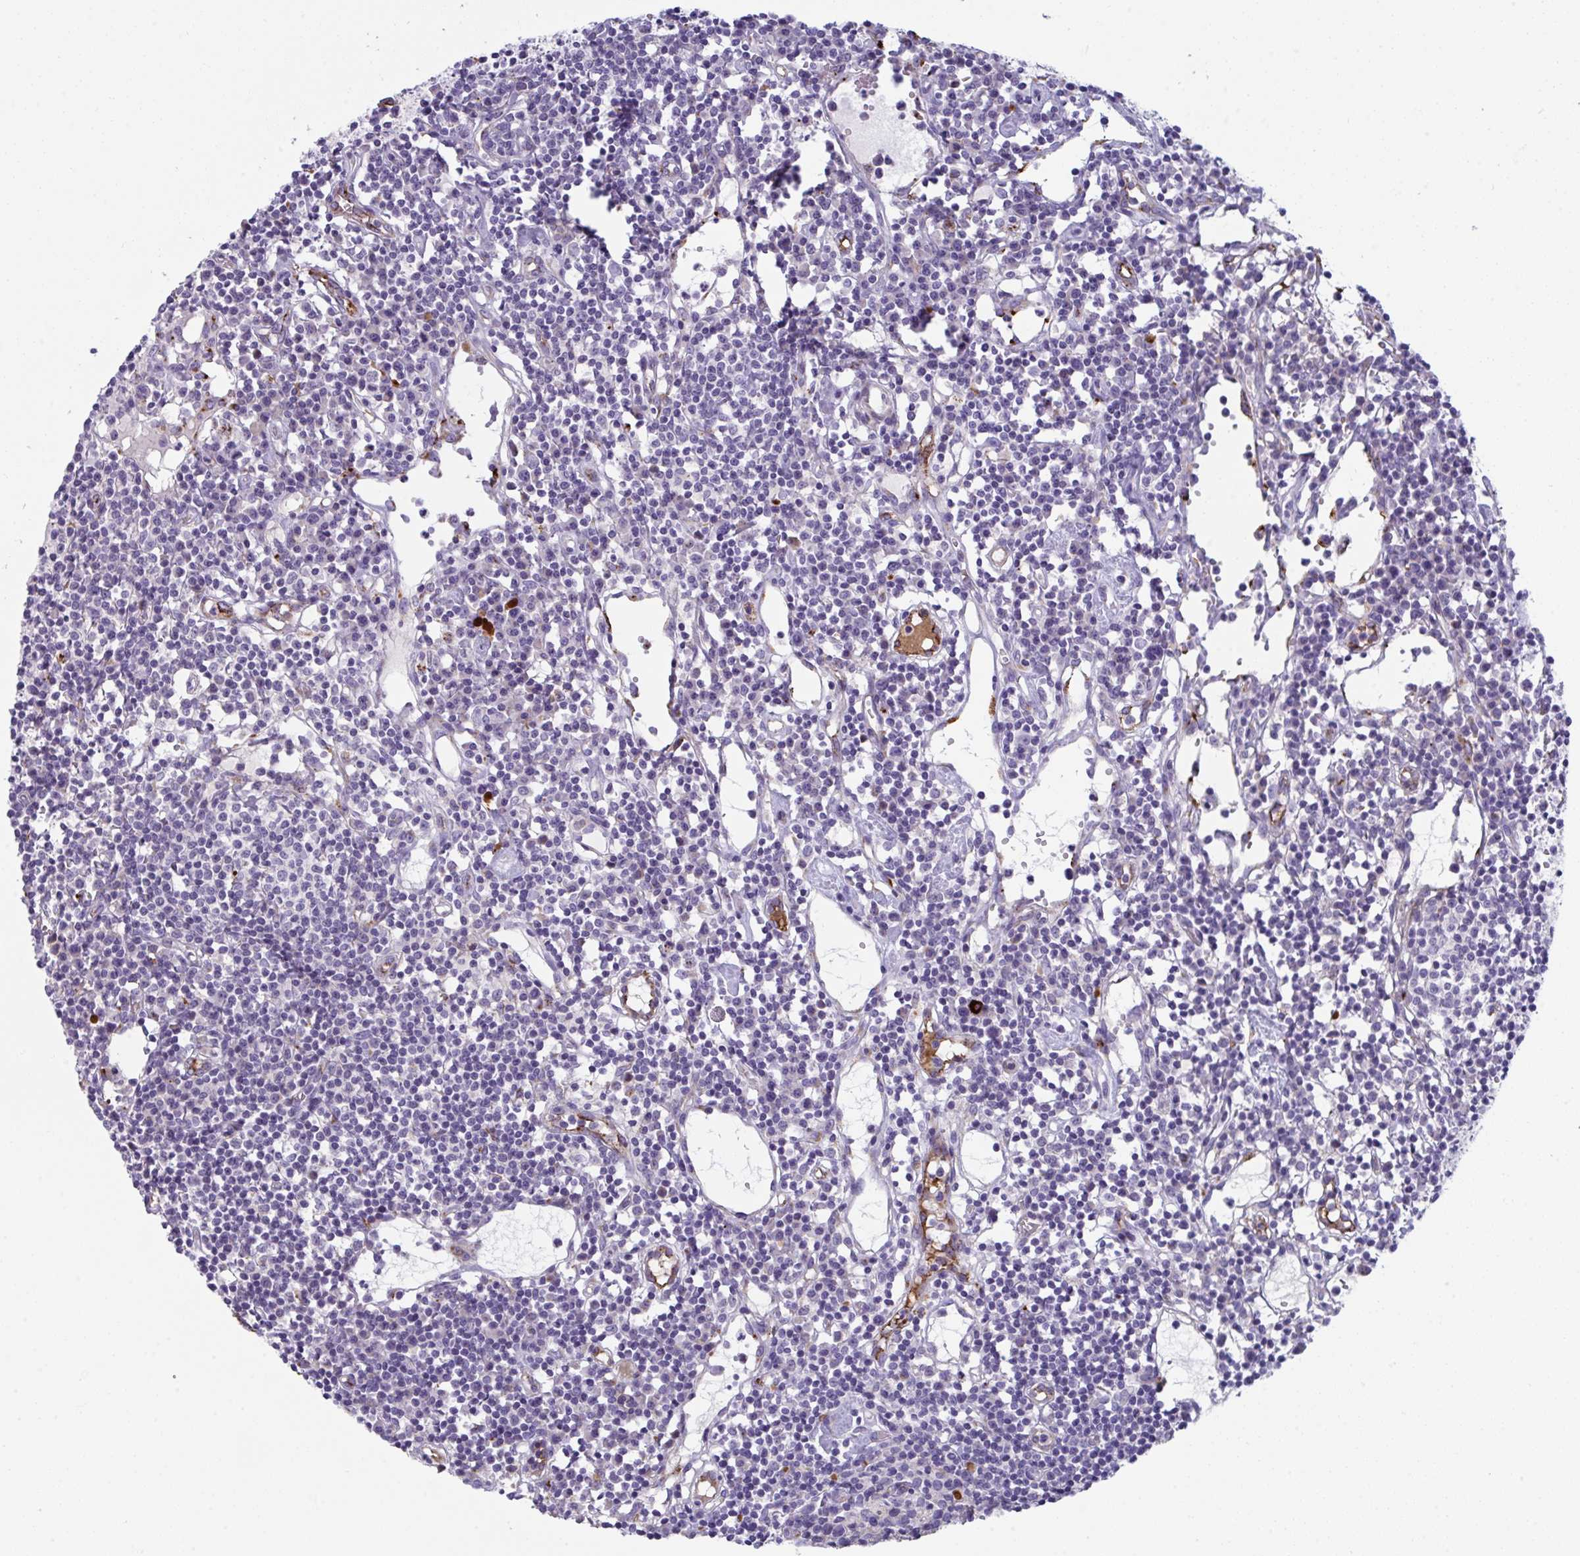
{"staining": {"intensity": "negative", "quantity": "none", "location": "none"}, "tissue": "lymph node", "cell_type": "Germinal center cells", "image_type": "normal", "snomed": [{"axis": "morphology", "description": "Normal tissue, NOS"}, {"axis": "topography", "description": "Lymph node"}], "caption": "The micrograph shows no staining of germinal center cells in unremarkable lymph node. (Stains: DAB IHC with hematoxylin counter stain, Microscopy: brightfield microscopy at high magnification).", "gene": "TOR1AIP2", "patient": {"sex": "female", "age": 78}}